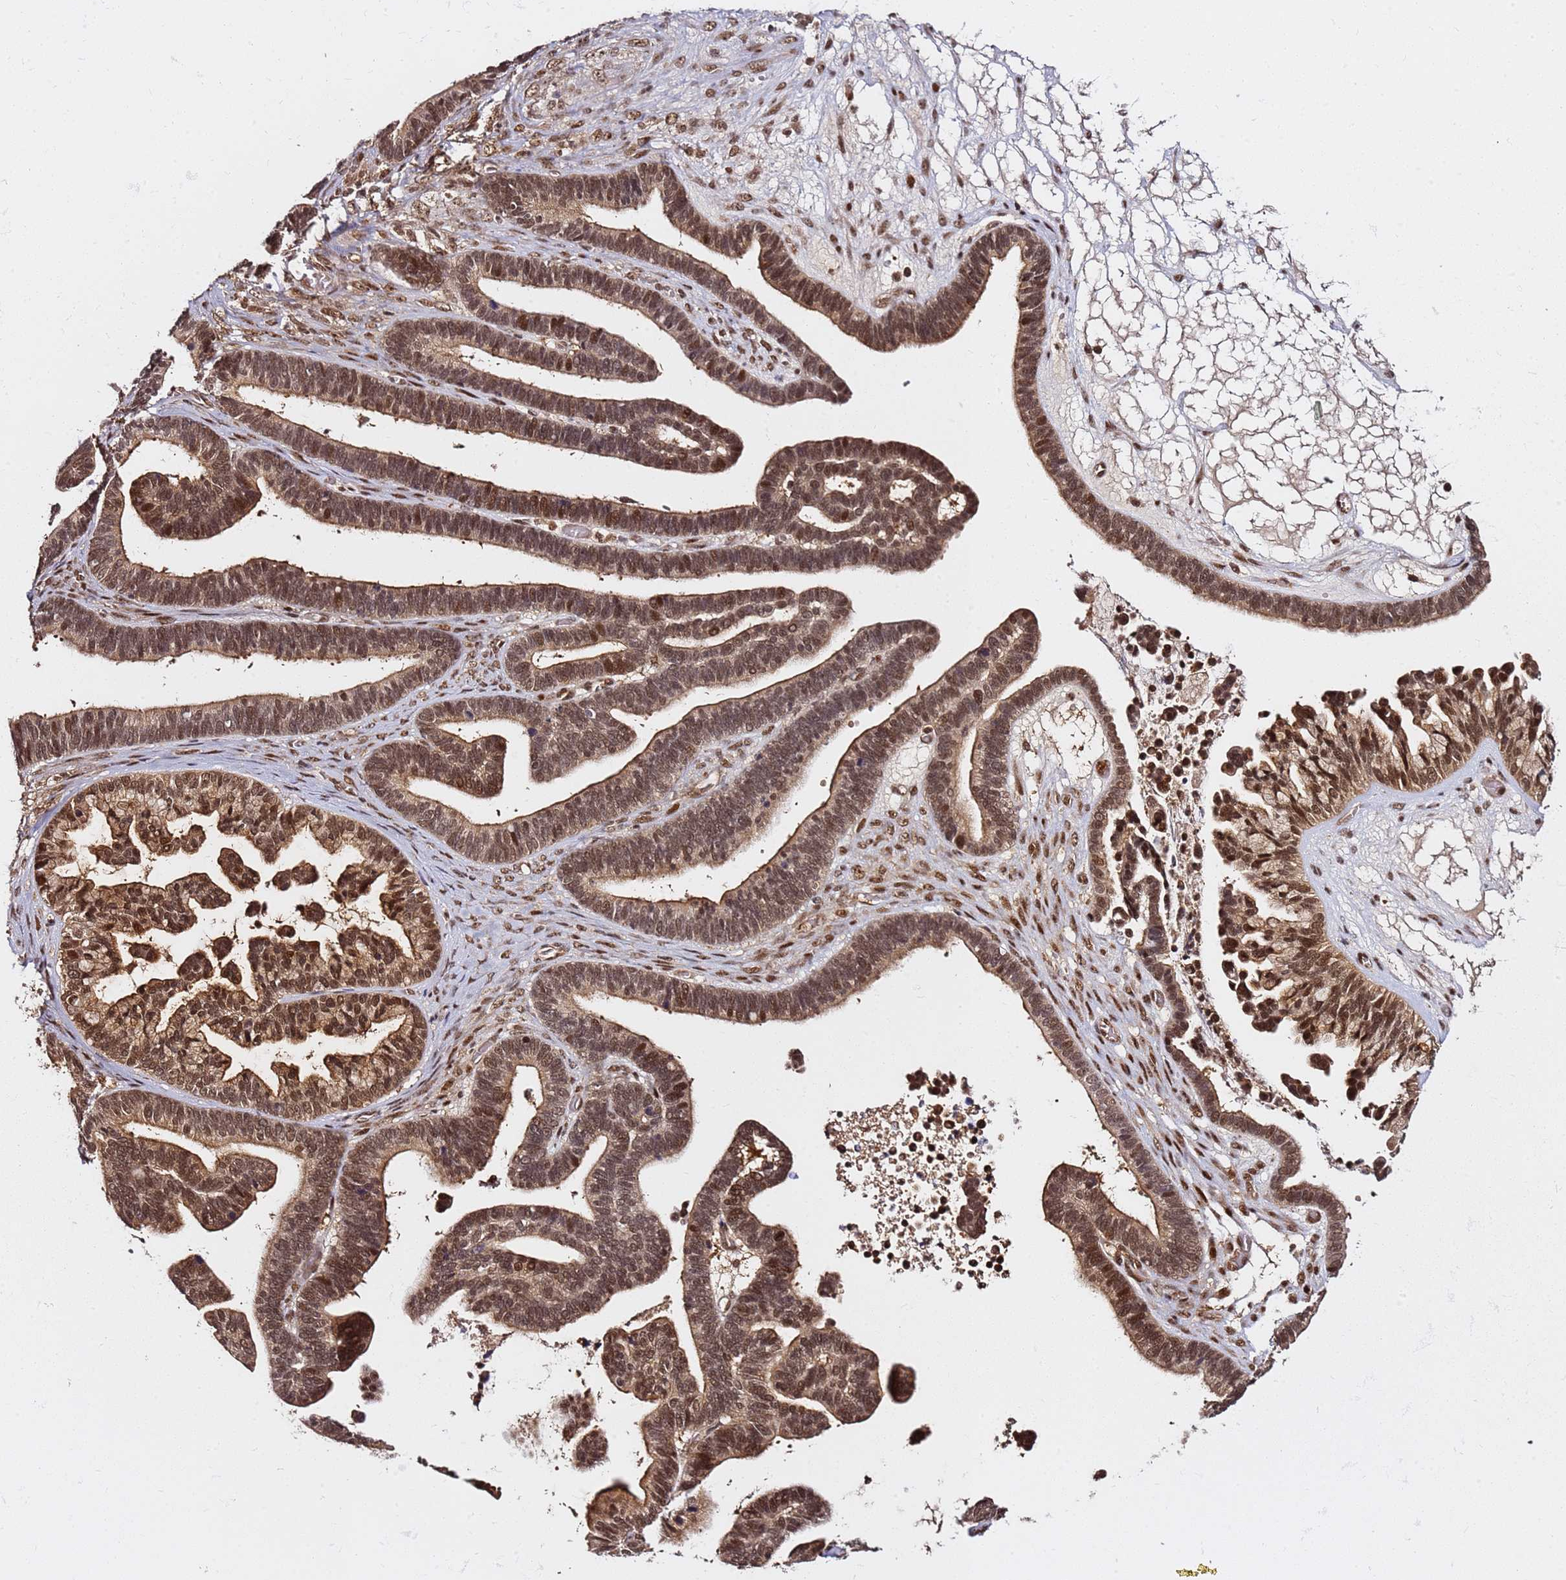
{"staining": {"intensity": "moderate", "quantity": ">75%", "location": "cytoplasmic/membranous,nuclear"}, "tissue": "ovarian cancer", "cell_type": "Tumor cells", "image_type": "cancer", "snomed": [{"axis": "morphology", "description": "Cystadenocarcinoma, serous, NOS"}, {"axis": "topography", "description": "Ovary"}], "caption": "Protein staining by immunohistochemistry (IHC) reveals moderate cytoplasmic/membranous and nuclear expression in approximately >75% of tumor cells in ovarian cancer (serous cystadenocarcinoma).", "gene": "RGS18", "patient": {"sex": "female", "age": 56}}